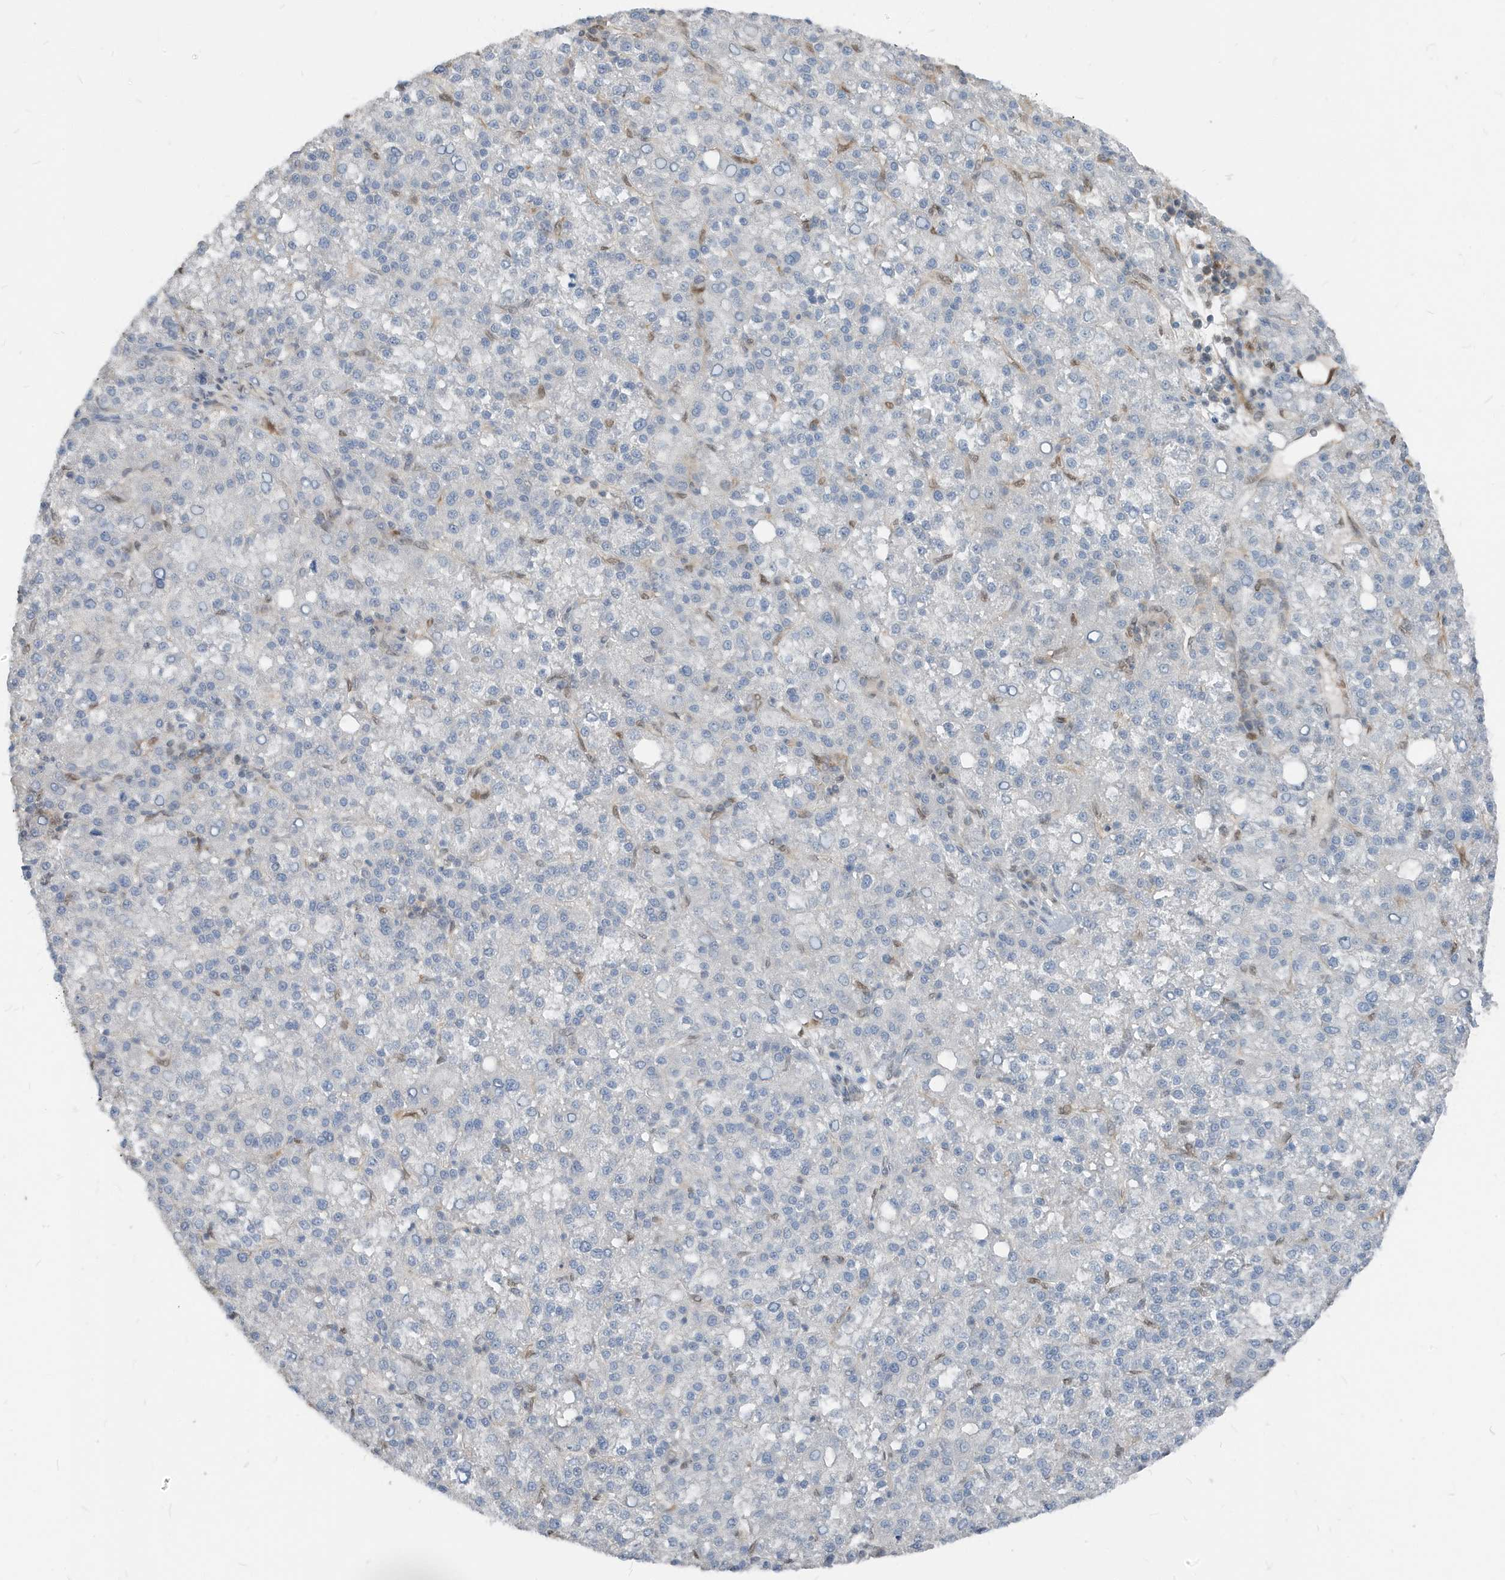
{"staining": {"intensity": "negative", "quantity": "none", "location": "none"}, "tissue": "liver cancer", "cell_type": "Tumor cells", "image_type": "cancer", "snomed": [{"axis": "morphology", "description": "Carcinoma, Hepatocellular, NOS"}, {"axis": "topography", "description": "Liver"}], "caption": "IHC photomicrograph of neoplastic tissue: human liver cancer stained with DAB (3,3'-diaminobenzidine) shows no significant protein staining in tumor cells.", "gene": "NCOA7", "patient": {"sex": "female", "age": 58}}